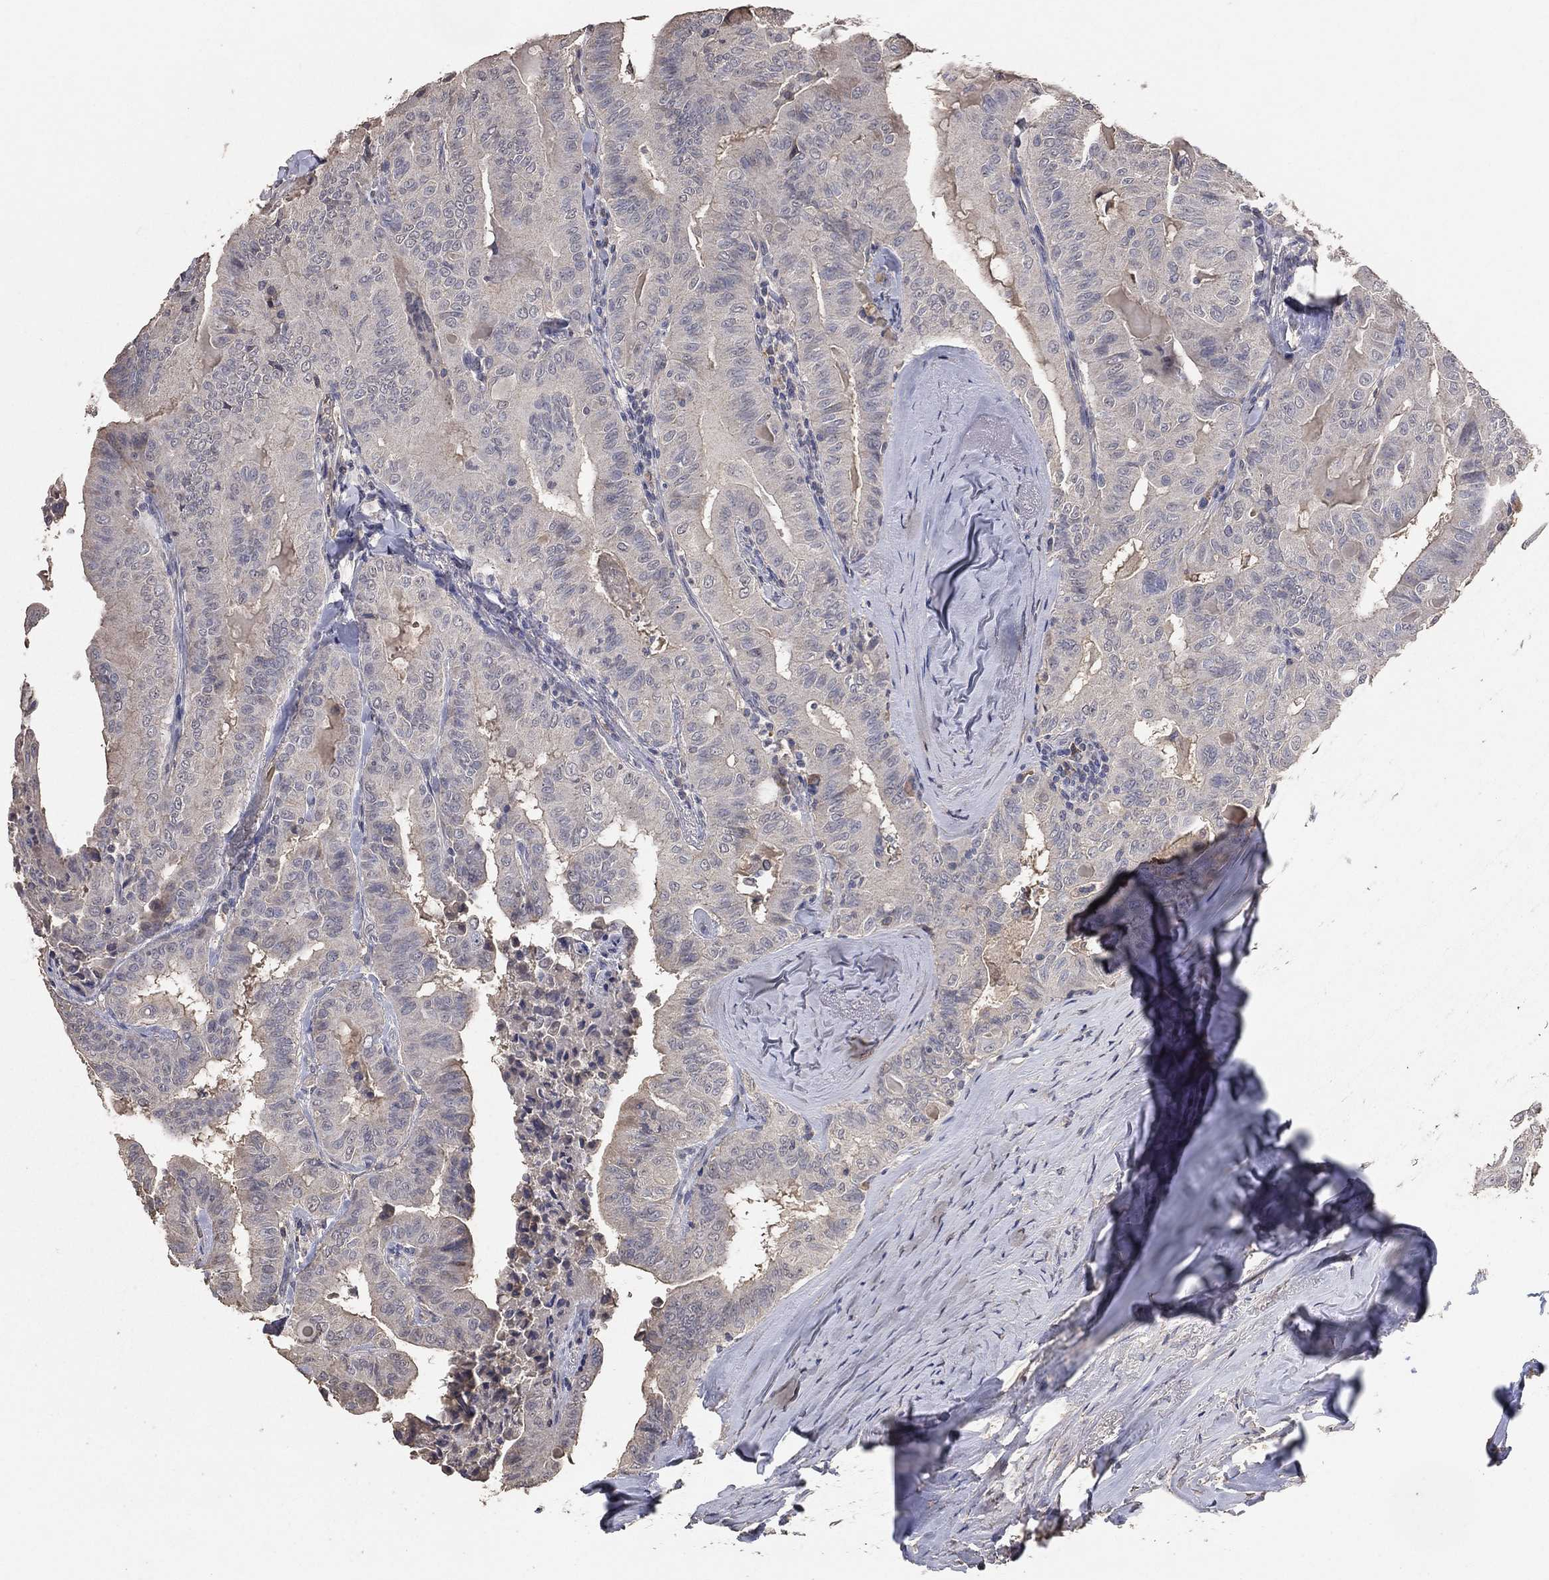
{"staining": {"intensity": "negative", "quantity": "none", "location": "none"}, "tissue": "thyroid cancer", "cell_type": "Tumor cells", "image_type": "cancer", "snomed": [{"axis": "morphology", "description": "Papillary adenocarcinoma, NOS"}, {"axis": "topography", "description": "Thyroid gland"}], "caption": "This is a image of IHC staining of thyroid cancer, which shows no expression in tumor cells.", "gene": "SNAP25", "patient": {"sex": "female", "age": 68}}